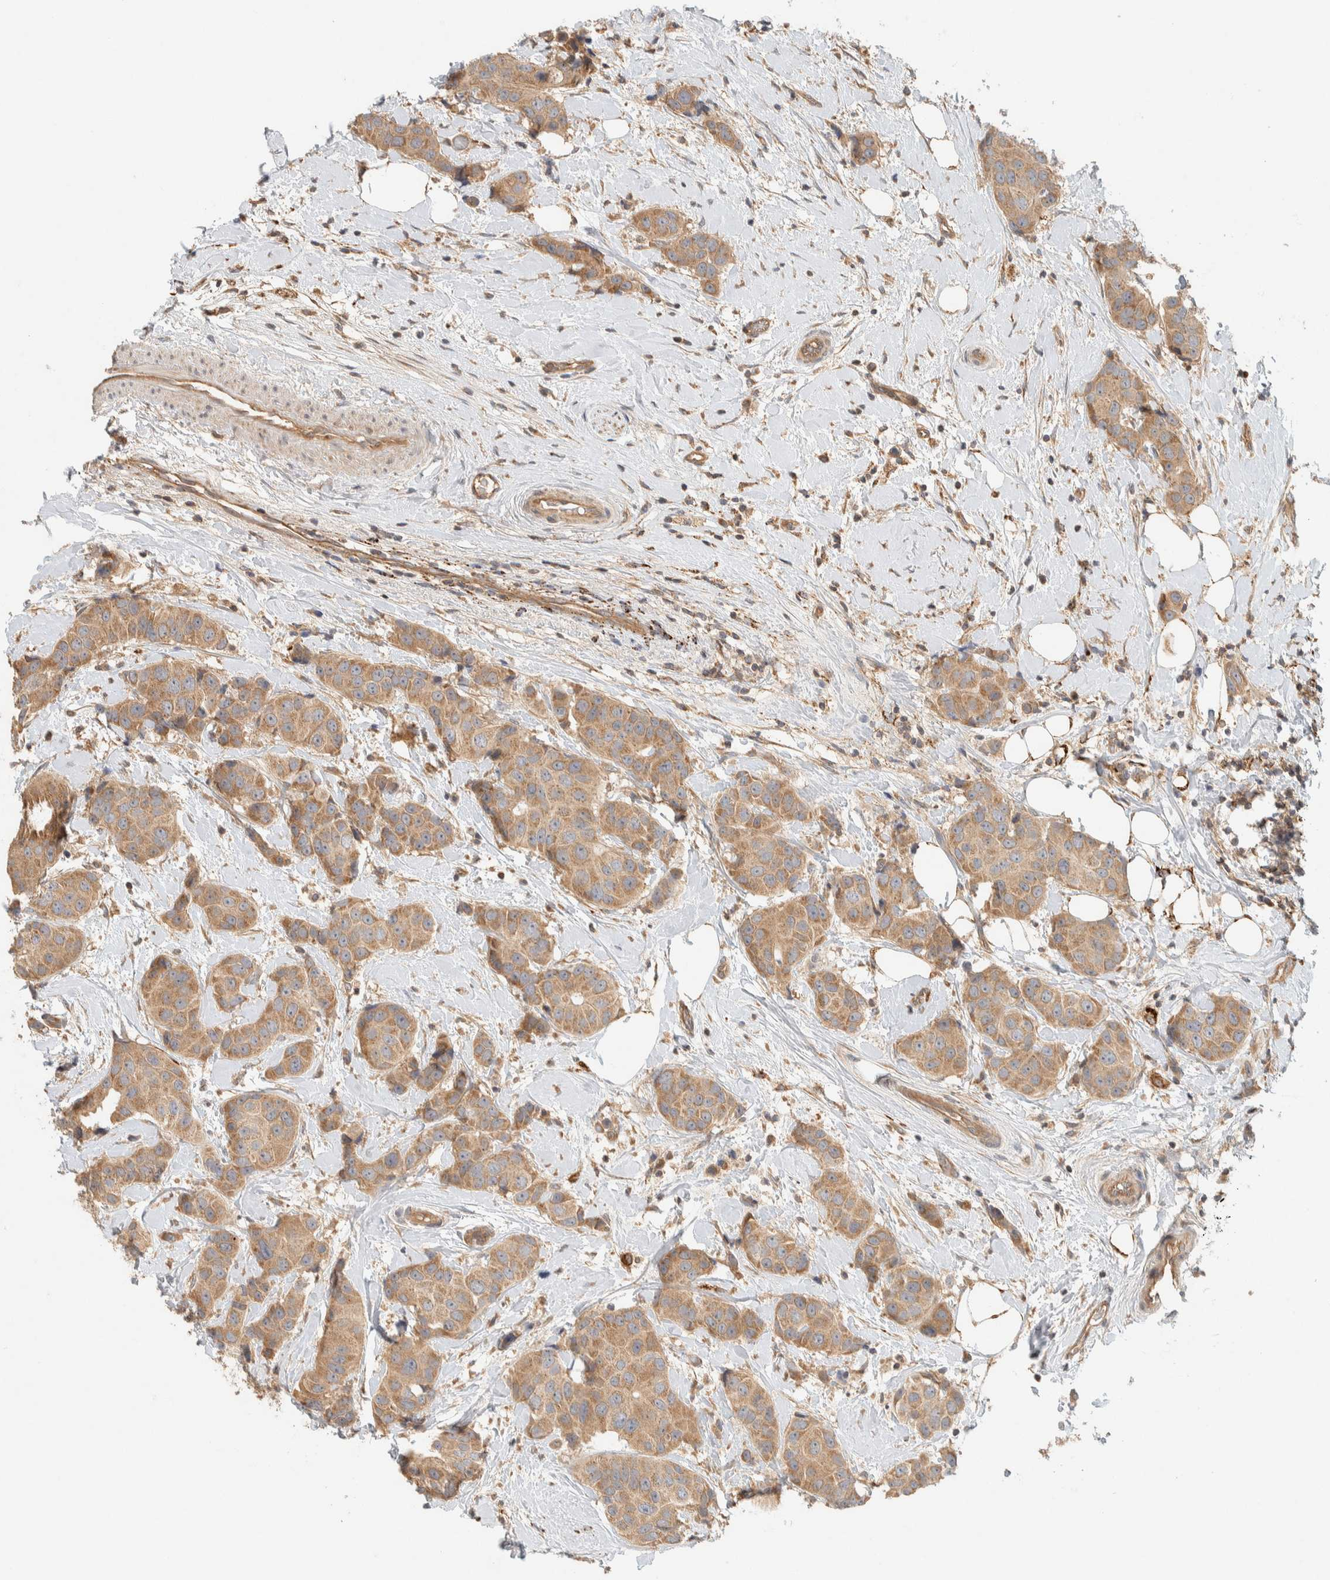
{"staining": {"intensity": "moderate", "quantity": ">75%", "location": "cytoplasmic/membranous"}, "tissue": "breast cancer", "cell_type": "Tumor cells", "image_type": "cancer", "snomed": [{"axis": "morphology", "description": "Normal tissue, NOS"}, {"axis": "morphology", "description": "Duct carcinoma"}, {"axis": "topography", "description": "Breast"}], "caption": "There is medium levels of moderate cytoplasmic/membranous staining in tumor cells of breast cancer (infiltrating ductal carcinoma), as demonstrated by immunohistochemical staining (brown color).", "gene": "FAM167A", "patient": {"sex": "female", "age": 39}}